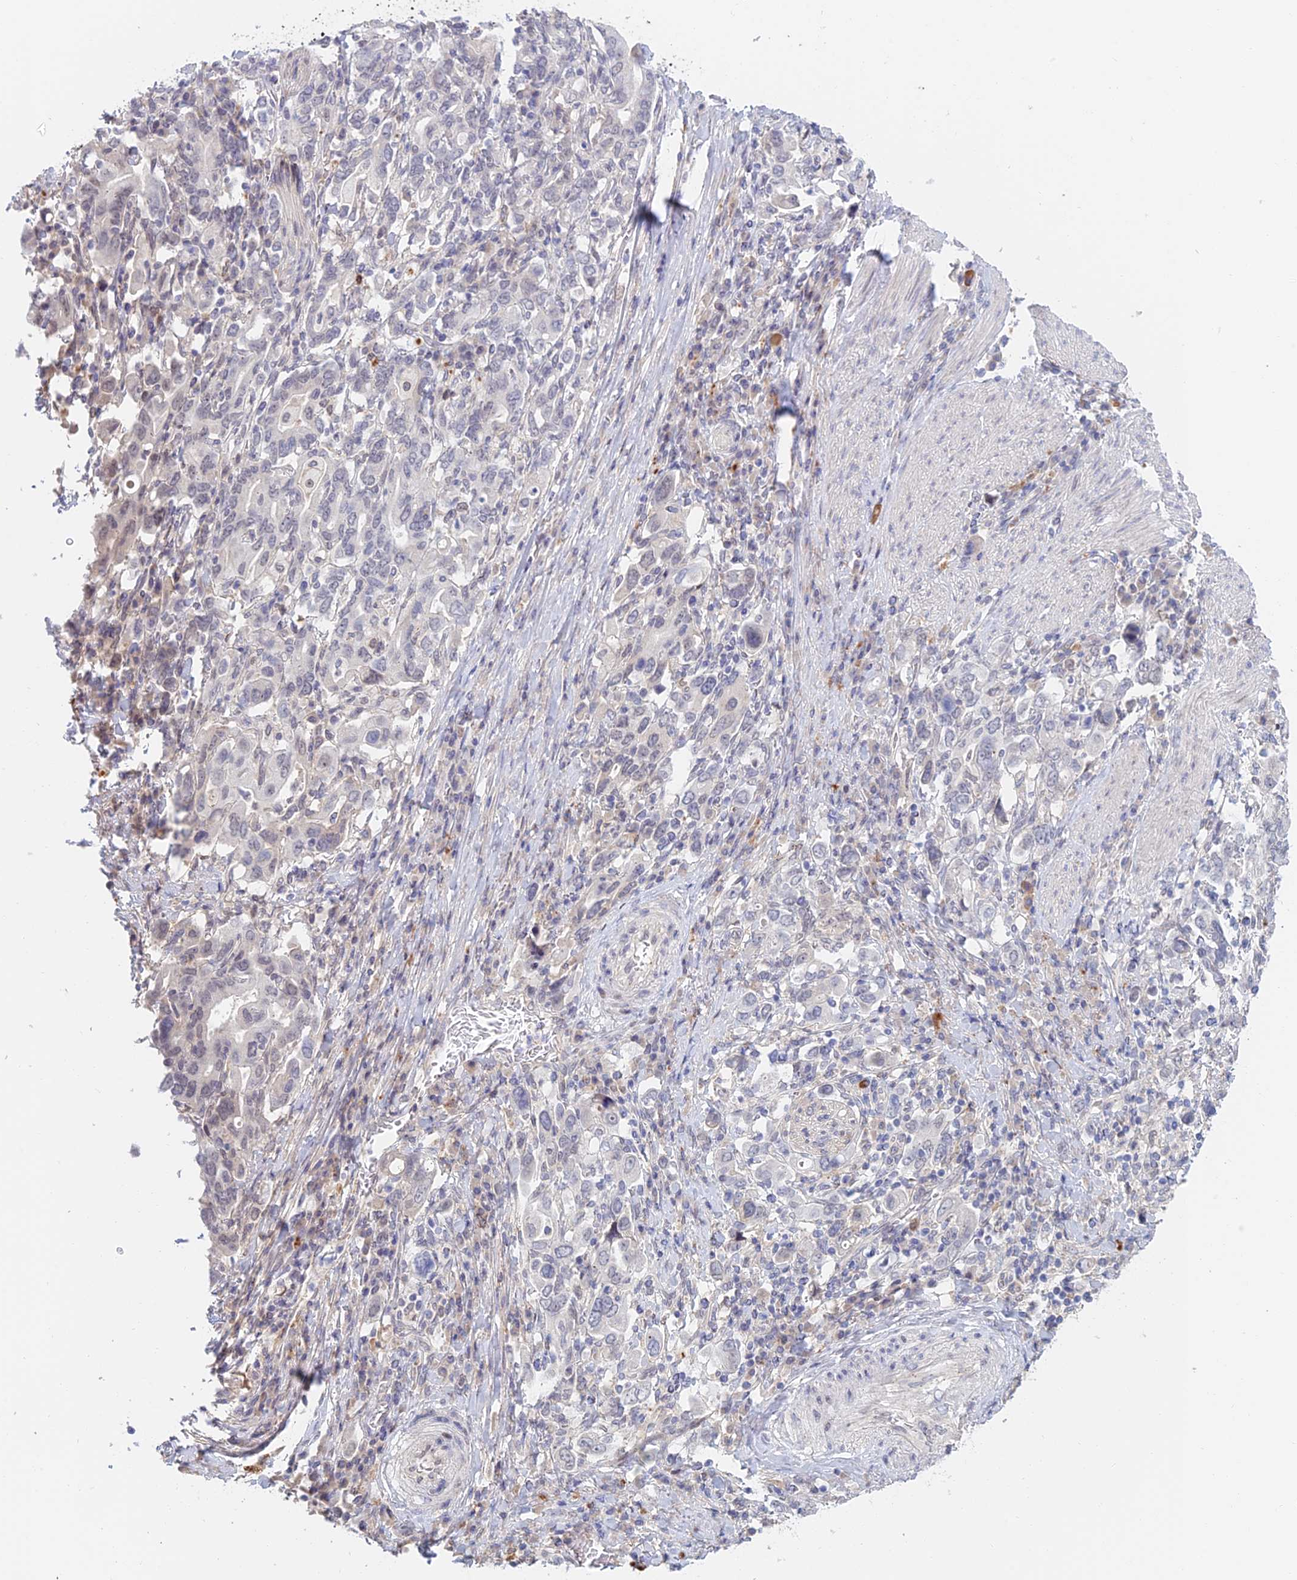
{"staining": {"intensity": "negative", "quantity": "none", "location": "none"}, "tissue": "stomach cancer", "cell_type": "Tumor cells", "image_type": "cancer", "snomed": [{"axis": "morphology", "description": "Adenocarcinoma, NOS"}, {"axis": "topography", "description": "Stomach, upper"}, {"axis": "topography", "description": "Stomach"}], "caption": "Immunohistochemistry histopathology image of neoplastic tissue: stomach cancer stained with DAB (3,3'-diaminobenzidine) reveals no significant protein expression in tumor cells. (Stains: DAB (3,3'-diaminobenzidine) IHC with hematoxylin counter stain, Microscopy: brightfield microscopy at high magnification).", "gene": "ZUP1", "patient": {"sex": "male", "age": 62}}